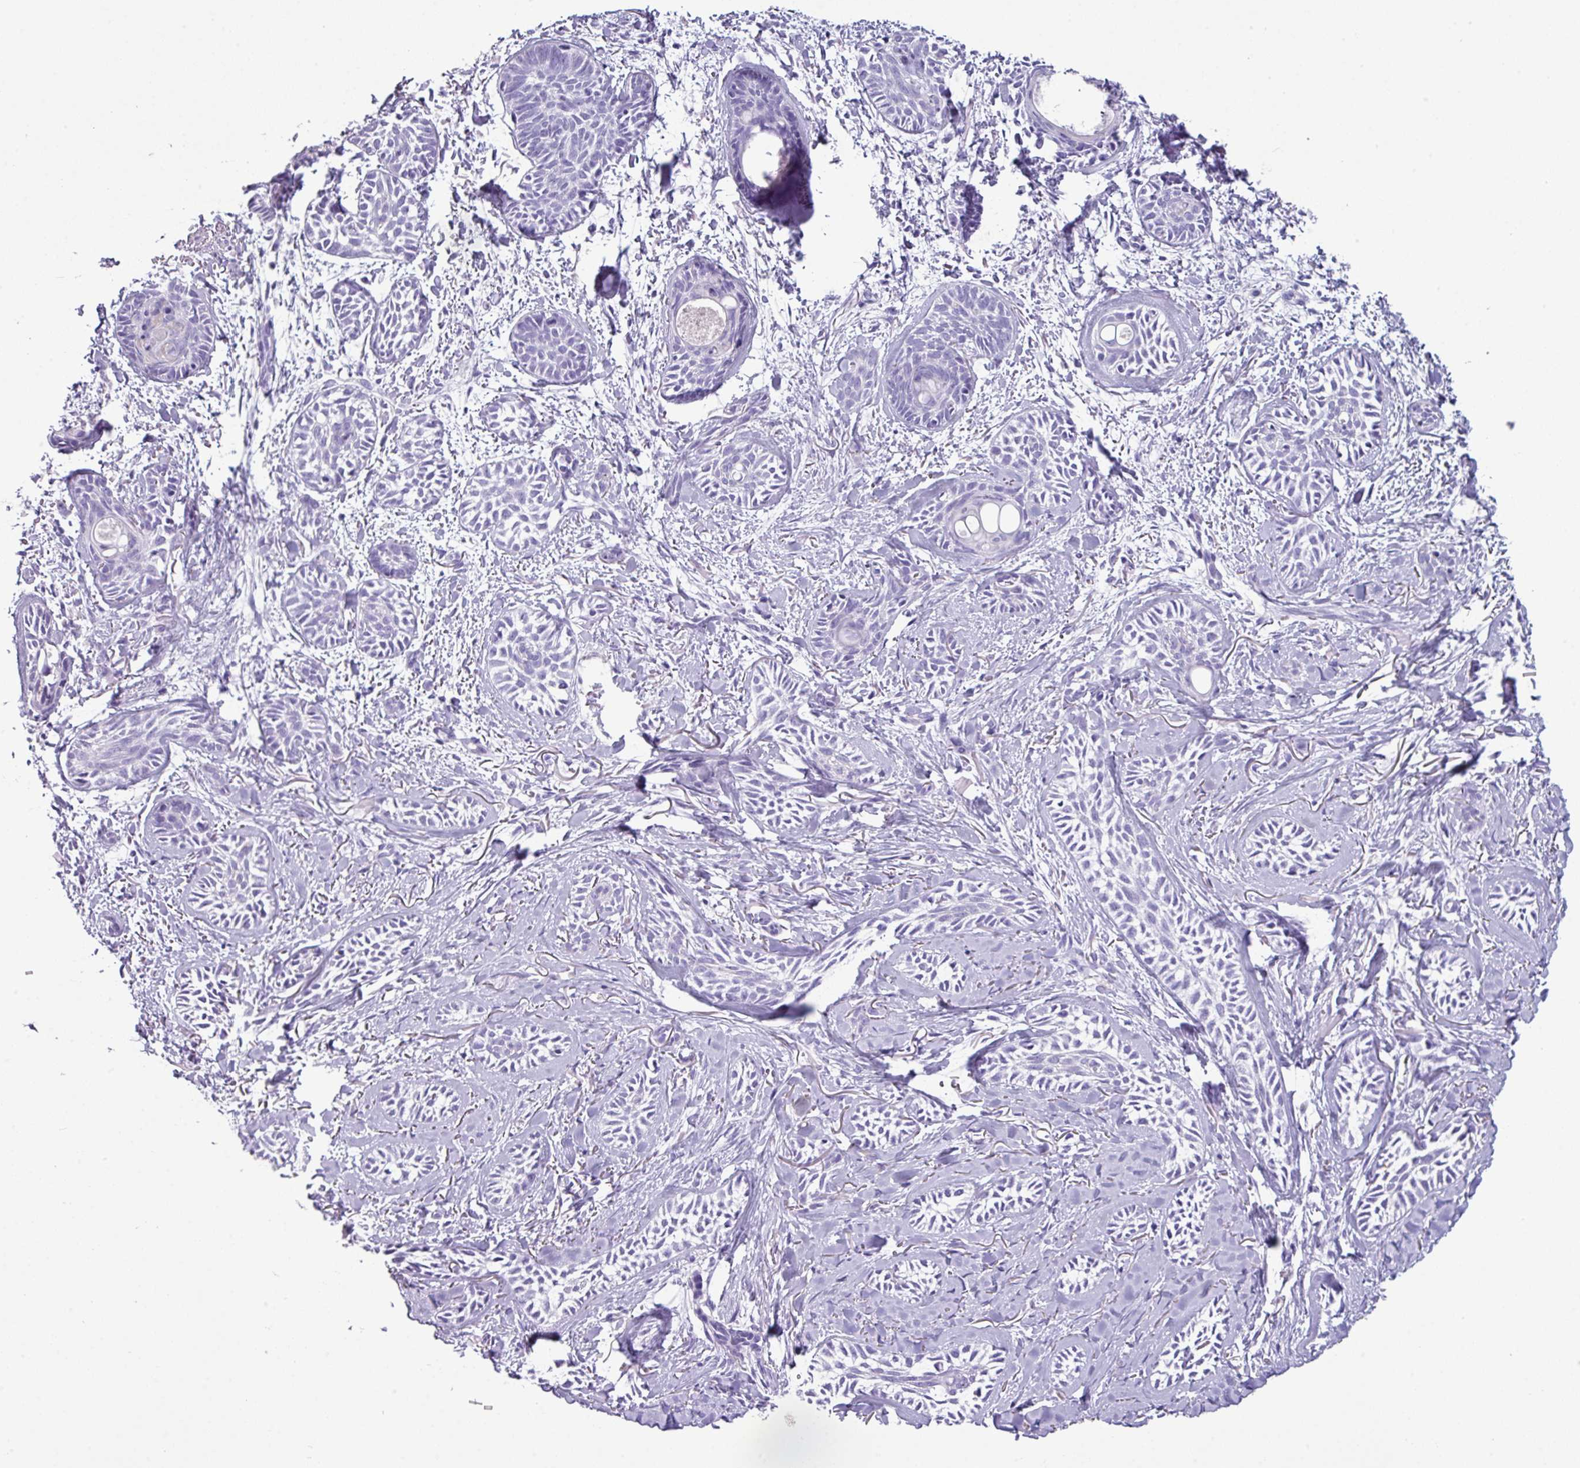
{"staining": {"intensity": "negative", "quantity": "none", "location": "none"}, "tissue": "skin cancer", "cell_type": "Tumor cells", "image_type": "cancer", "snomed": [{"axis": "morphology", "description": "Basal cell carcinoma"}, {"axis": "topography", "description": "Skin"}], "caption": "An immunohistochemistry (IHC) image of skin cancer is shown. There is no staining in tumor cells of skin cancer.", "gene": "AGO3", "patient": {"sex": "female", "age": 59}}